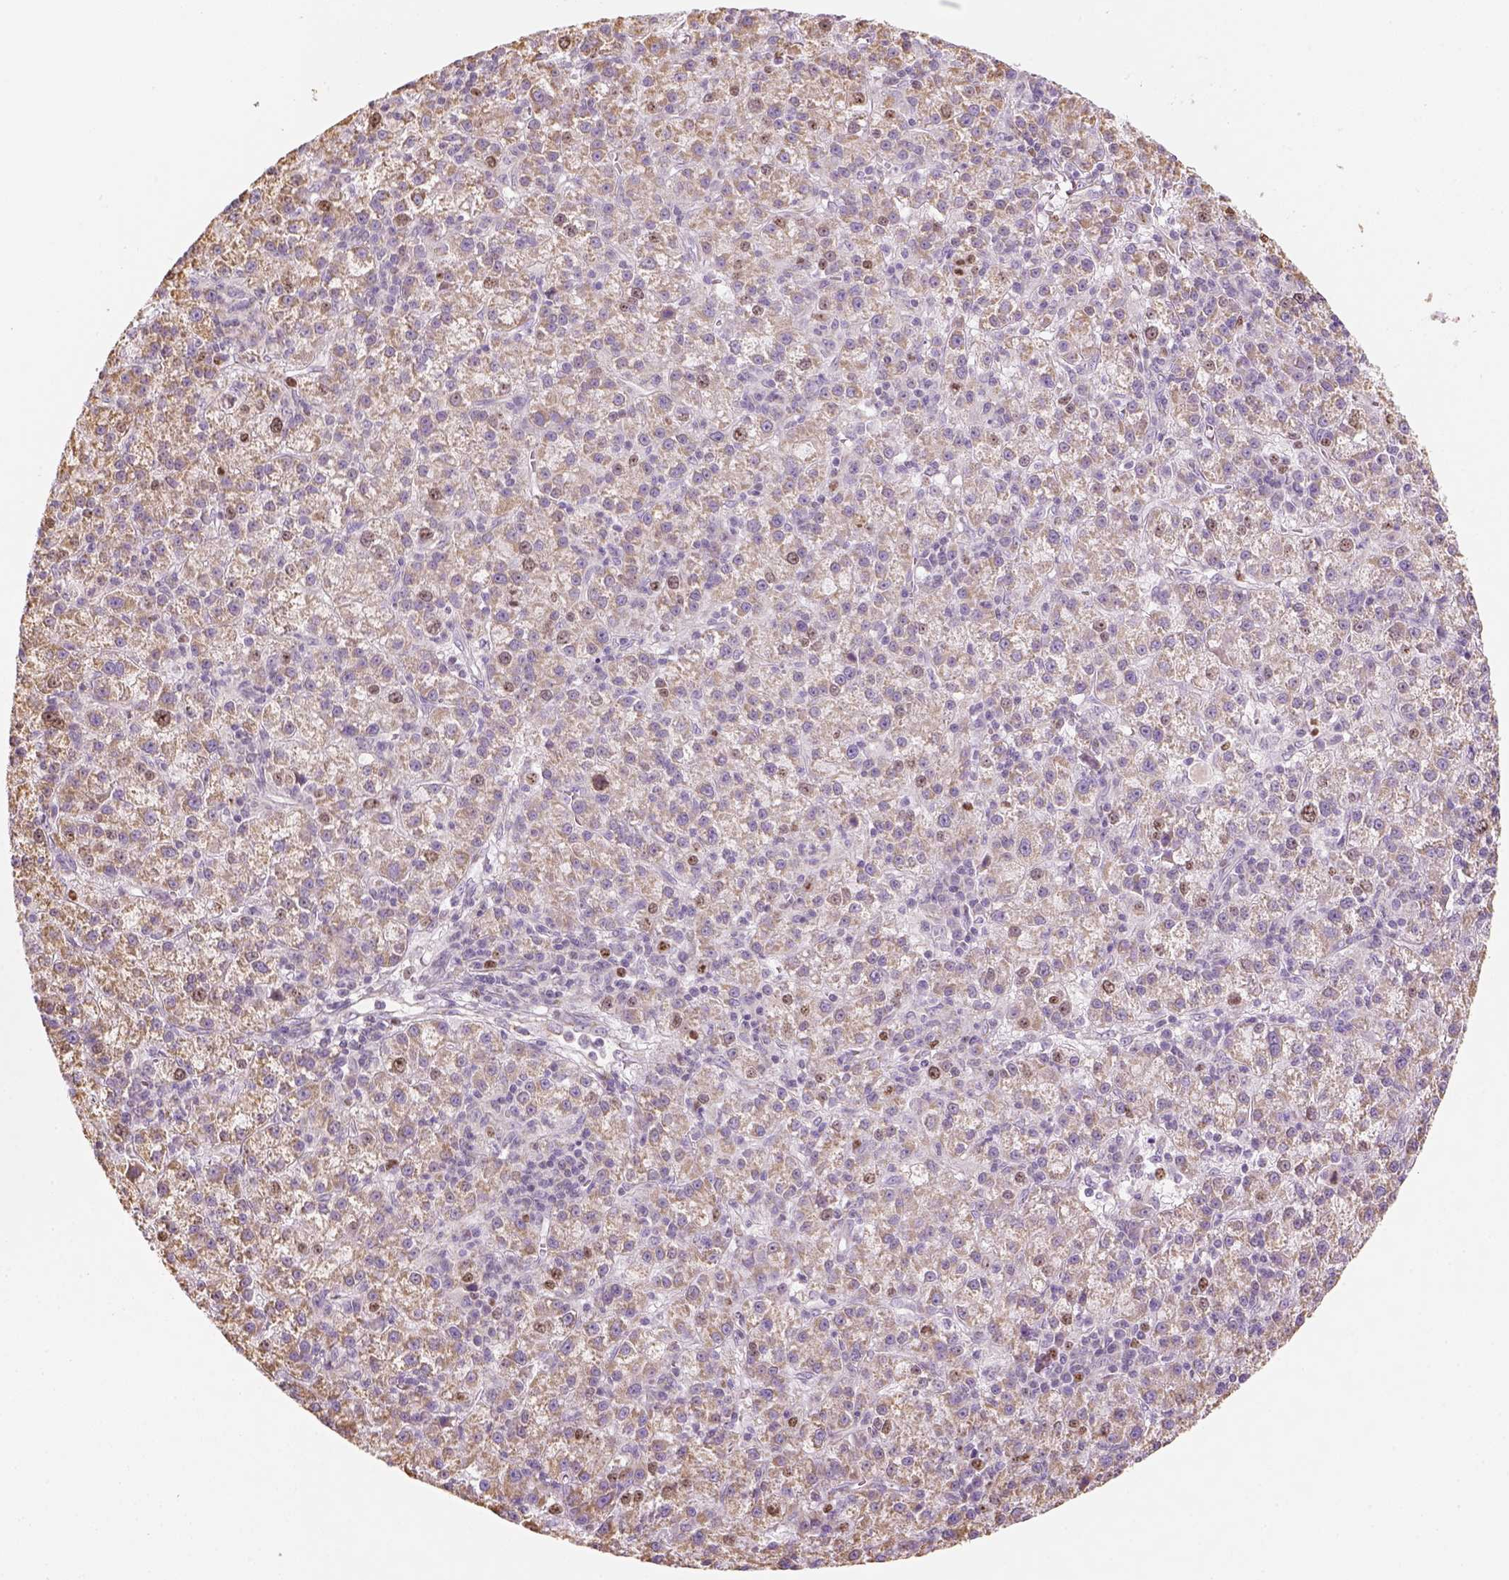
{"staining": {"intensity": "weak", "quantity": ">75%", "location": "cytoplasmic/membranous"}, "tissue": "liver cancer", "cell_type": "Tumor cells", "image_type": "cancer", "snomed": [{"axis": "morphology", "description": "Carcinoma, Hepatocellular, NOS"}, {"axis": "topography", "description": "Liver"}], "caption": "Approximately >75% of tumor cells in human liver cancer demonstrate weak cytoplasmic/membranous protein staining as visualized by brown immunohistochemical staining.", "gene": "LCA5", "patient": {"sex": "female", "age": 60}}